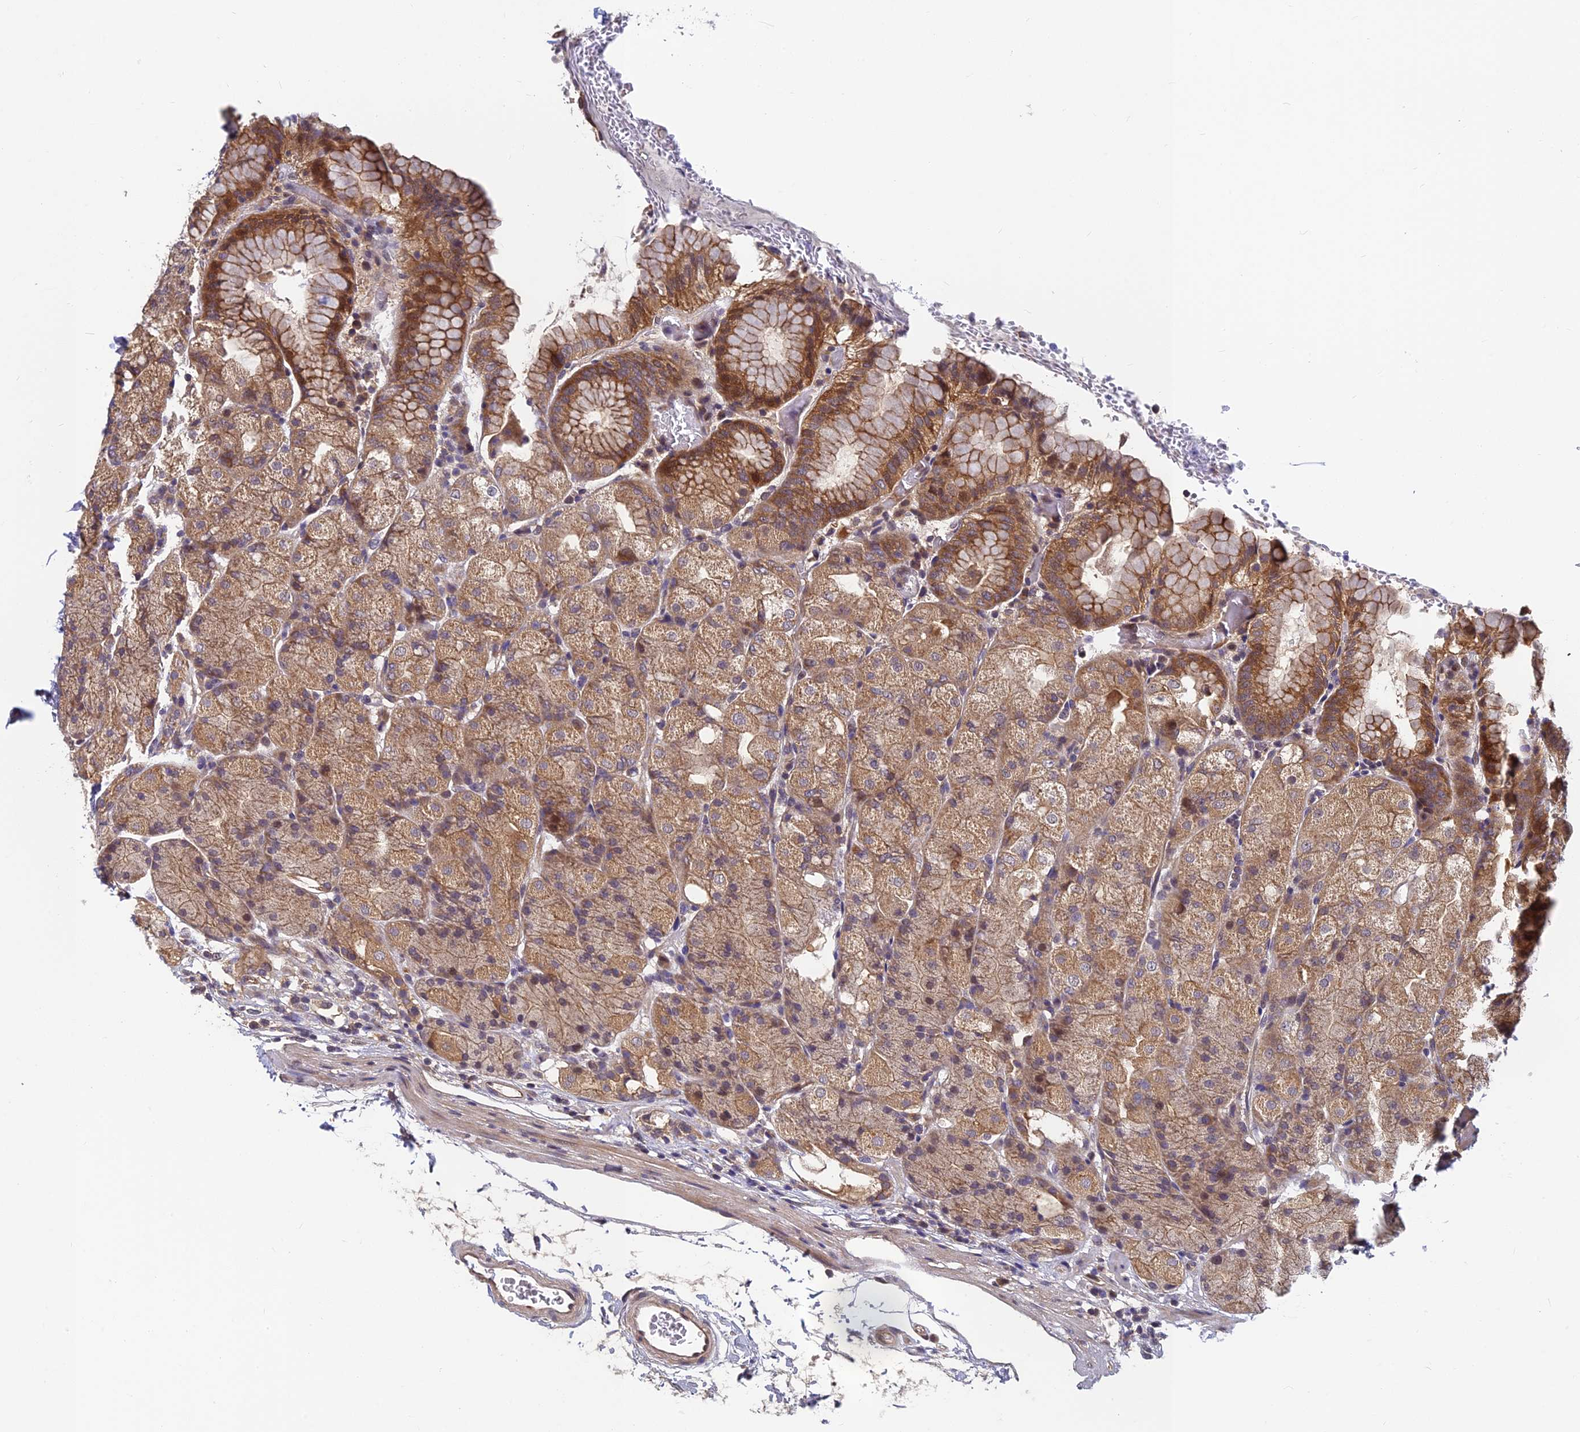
{"staining": {"intensity": "moderate", "quantity": ">75%", "location": "cytoplasmic/membranous"}, "tissue": "stomach", "cell_type": "Glandular cells", "image_type": "normal", "snomed": [{"axis": "morphology", "description": "Normal tissue, NOS"}, {"axis": "topography", "description": "Stomach, upper"}, {"axis": "topography", "description": "Stomach, lower"}], "caption": "Protein staining by IHC reveals moderate cytoplasmic/membranous staining in approximately >75% of glandular cells in unremarkable stomach. (Brightfield microscopy of DAB IHC at high magnification).", "gene": "PIKFYVE", "patient": {"sex": "male", "age": 62}}